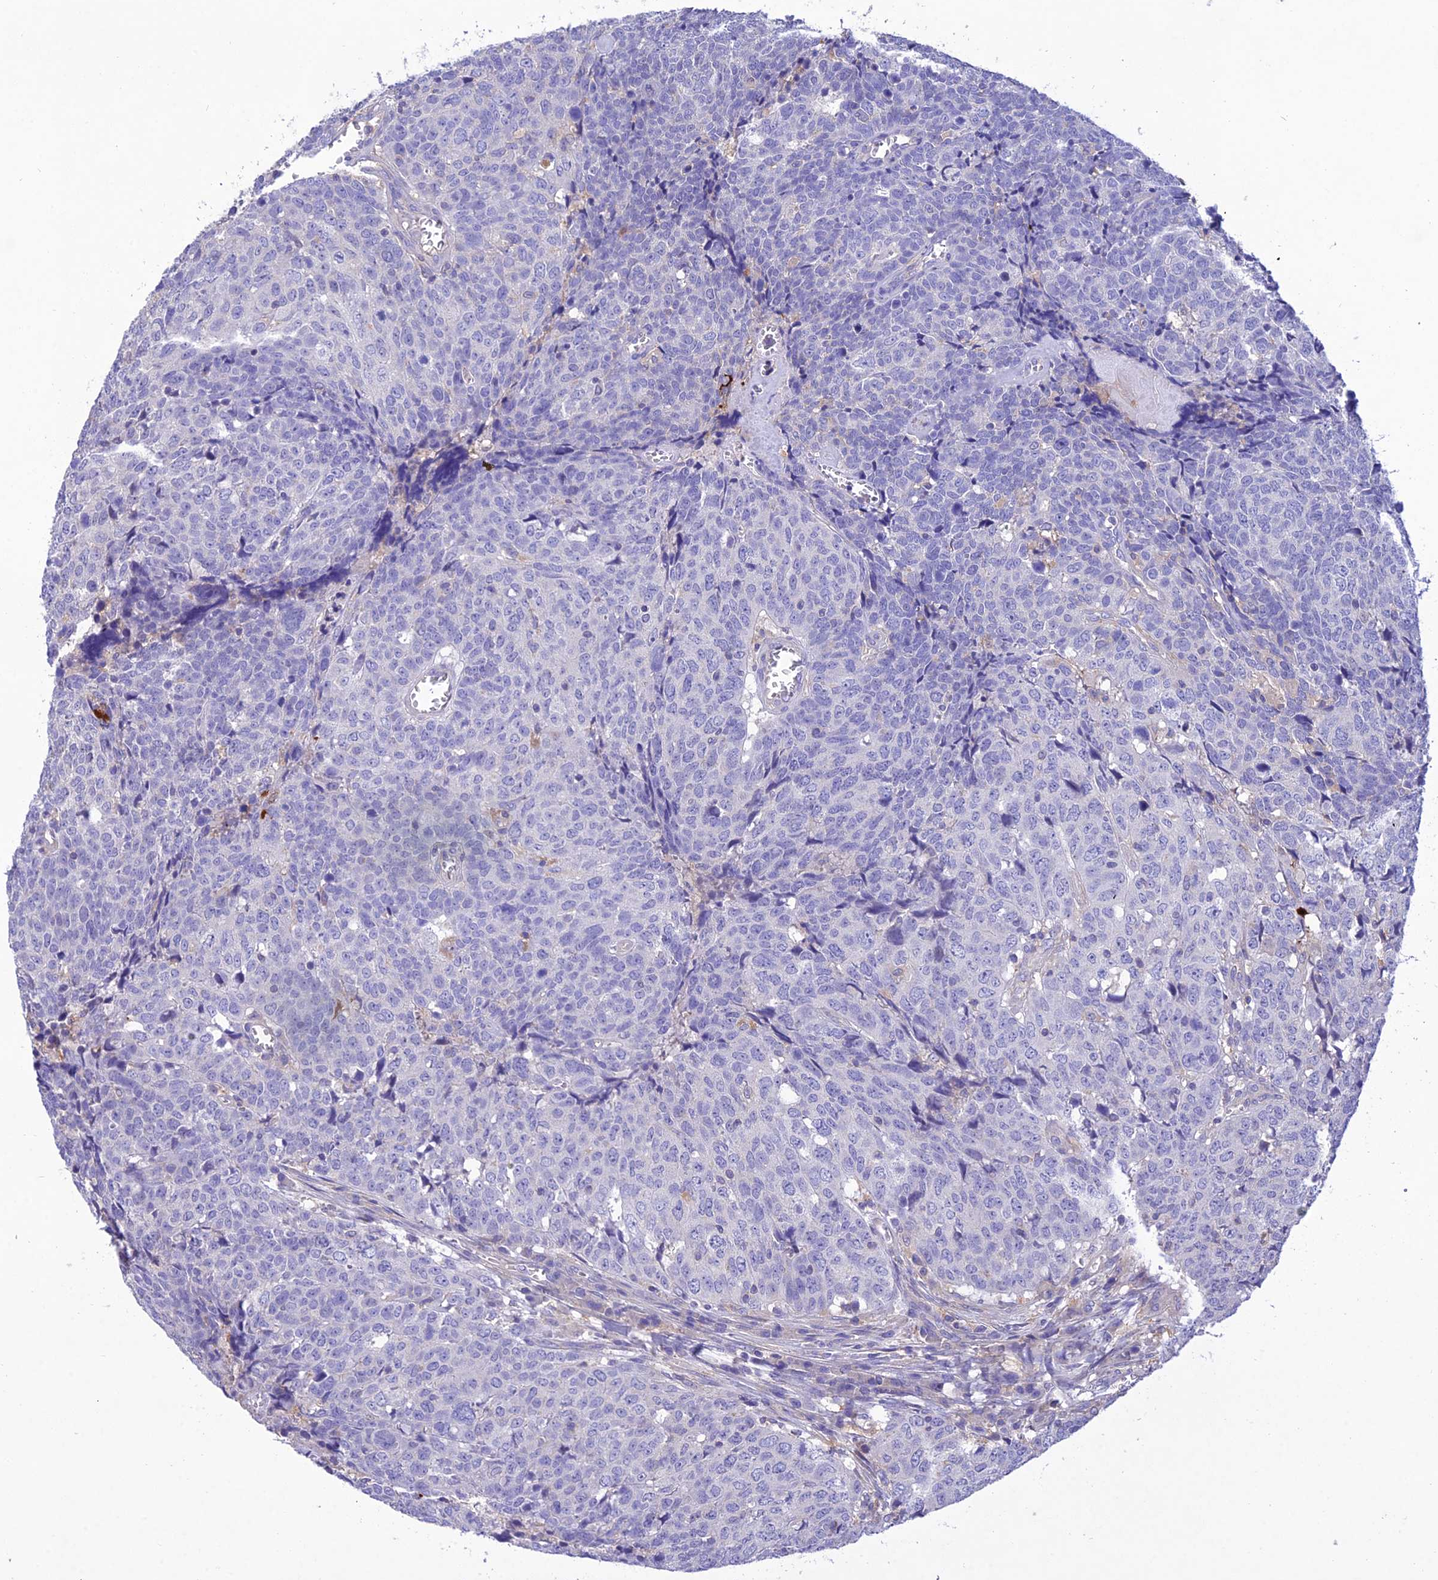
{"staining": {"intensity": "negative", "quantity": "none", "location": "none"}, "tissue": "head and neck cancer", "cell_type": "Tumor cells", "image_type": "cancer", "snomed": [{"axis": "morphology", "description": "Squamous cell carcinoma, NOS"}, {"axis": "topography", "description": "Head-Neck"}], "caption": "Immunohistochemistry histopathology image of neoplastic tissue: human squamous cell carcinoma (head and neck) stained with DAB (3,3'-diaminobenzidine) displays no significant protein expression in tumor cells.", "gene": "SNX24", "patient": {"sex": "male", "age": 66}}